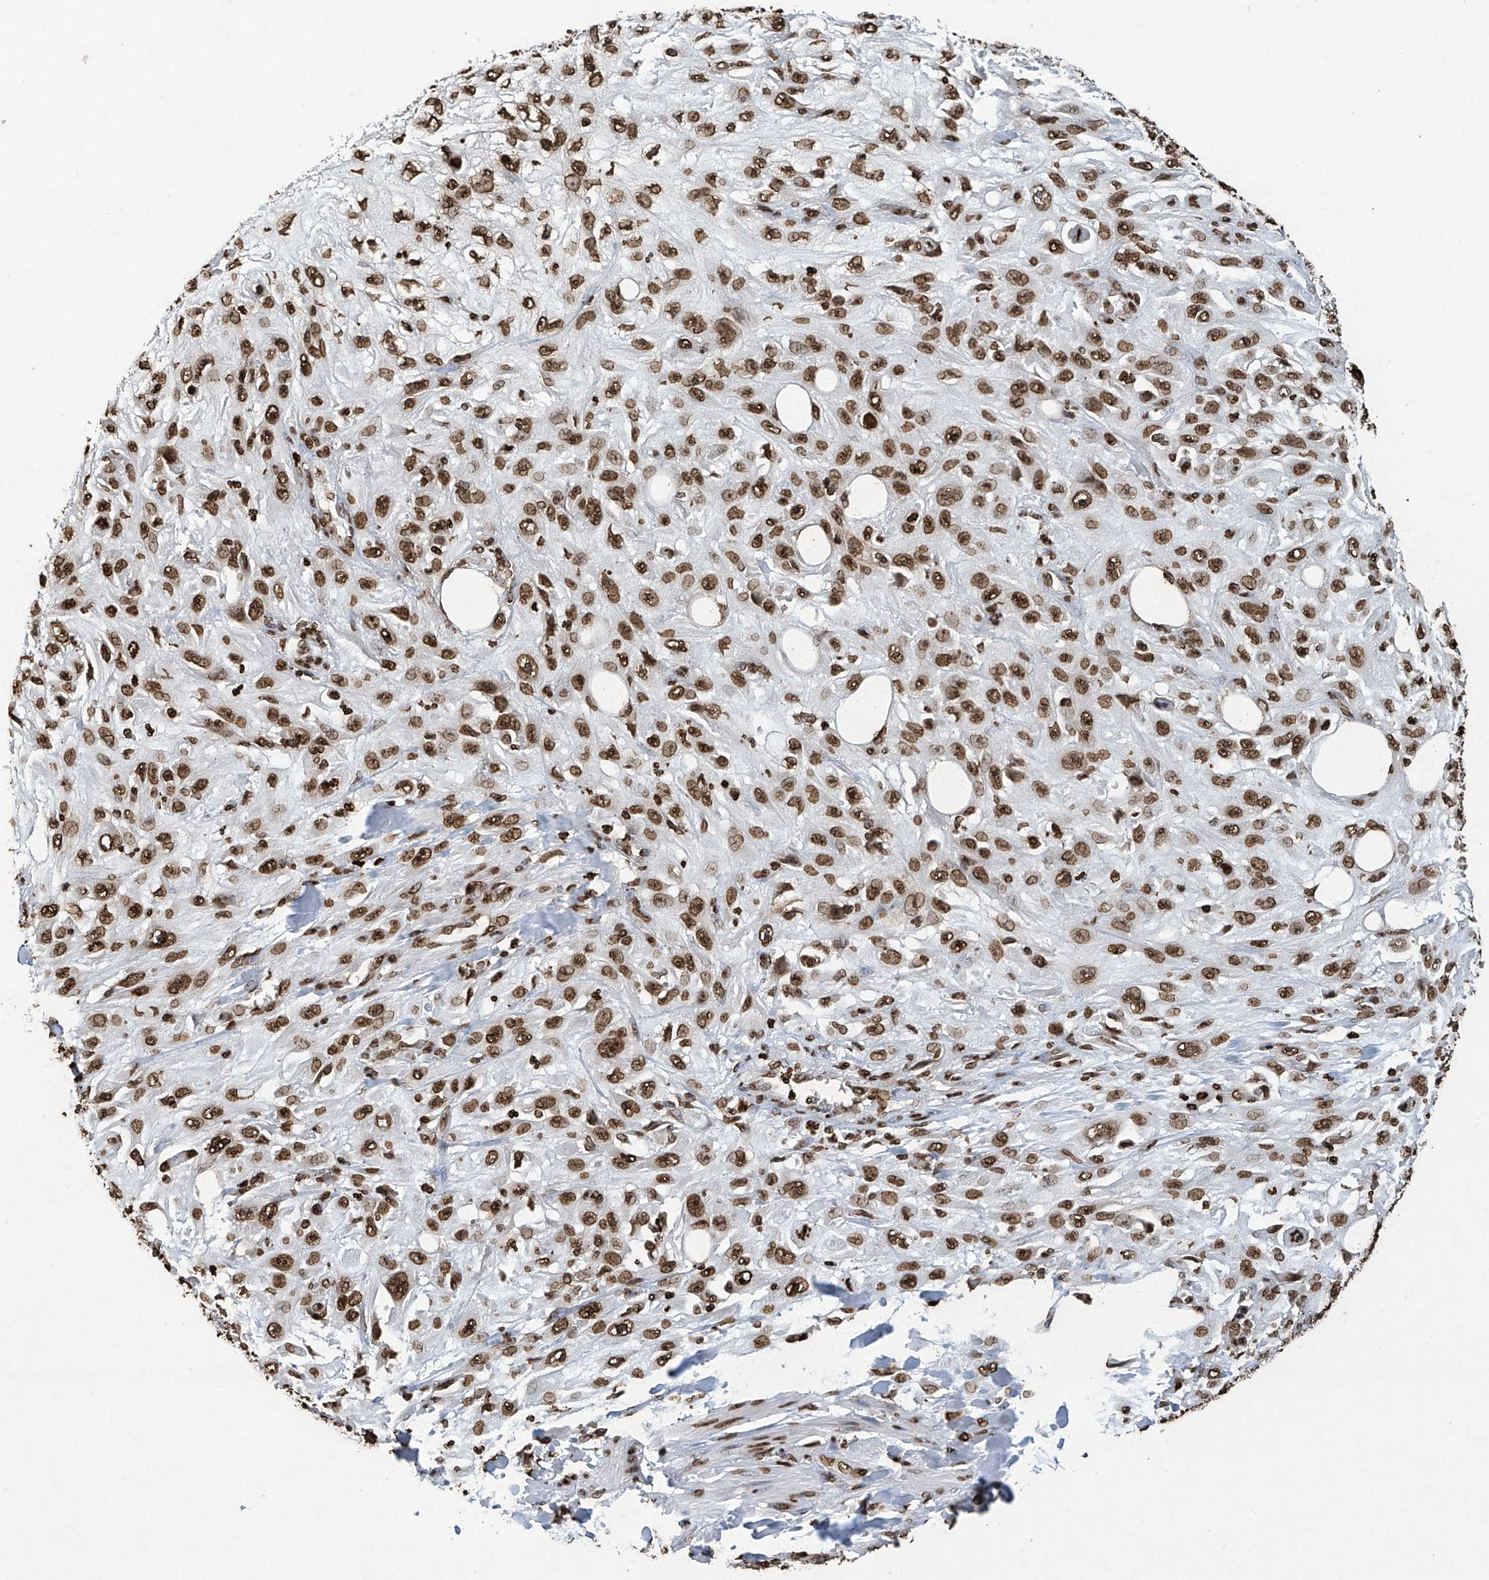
{"staining": {"intensity": "strong", "quantity": ">75%", "location": "nuclear"}, "tissue": "skin cancer", "cell_type": "Tumor cells", "image_type": "cancer", "snomed": [{"axis": "morphology", "description": "Squamous cell carcinoma, NOS"}, {"axis": "topography", "description": "Skin"}], "caption": "IHC histopathology image of neoplastic tissue: human squamous cell carcinoma (skin) stained using immunohistochemistry demonstrates high levels of strong protein expression localized specifically in the nuclear of tumor cells, appearing as a nuclear brown color.", "gene": "H3-3A", "patient": {"sex": "male", "age": 75}}